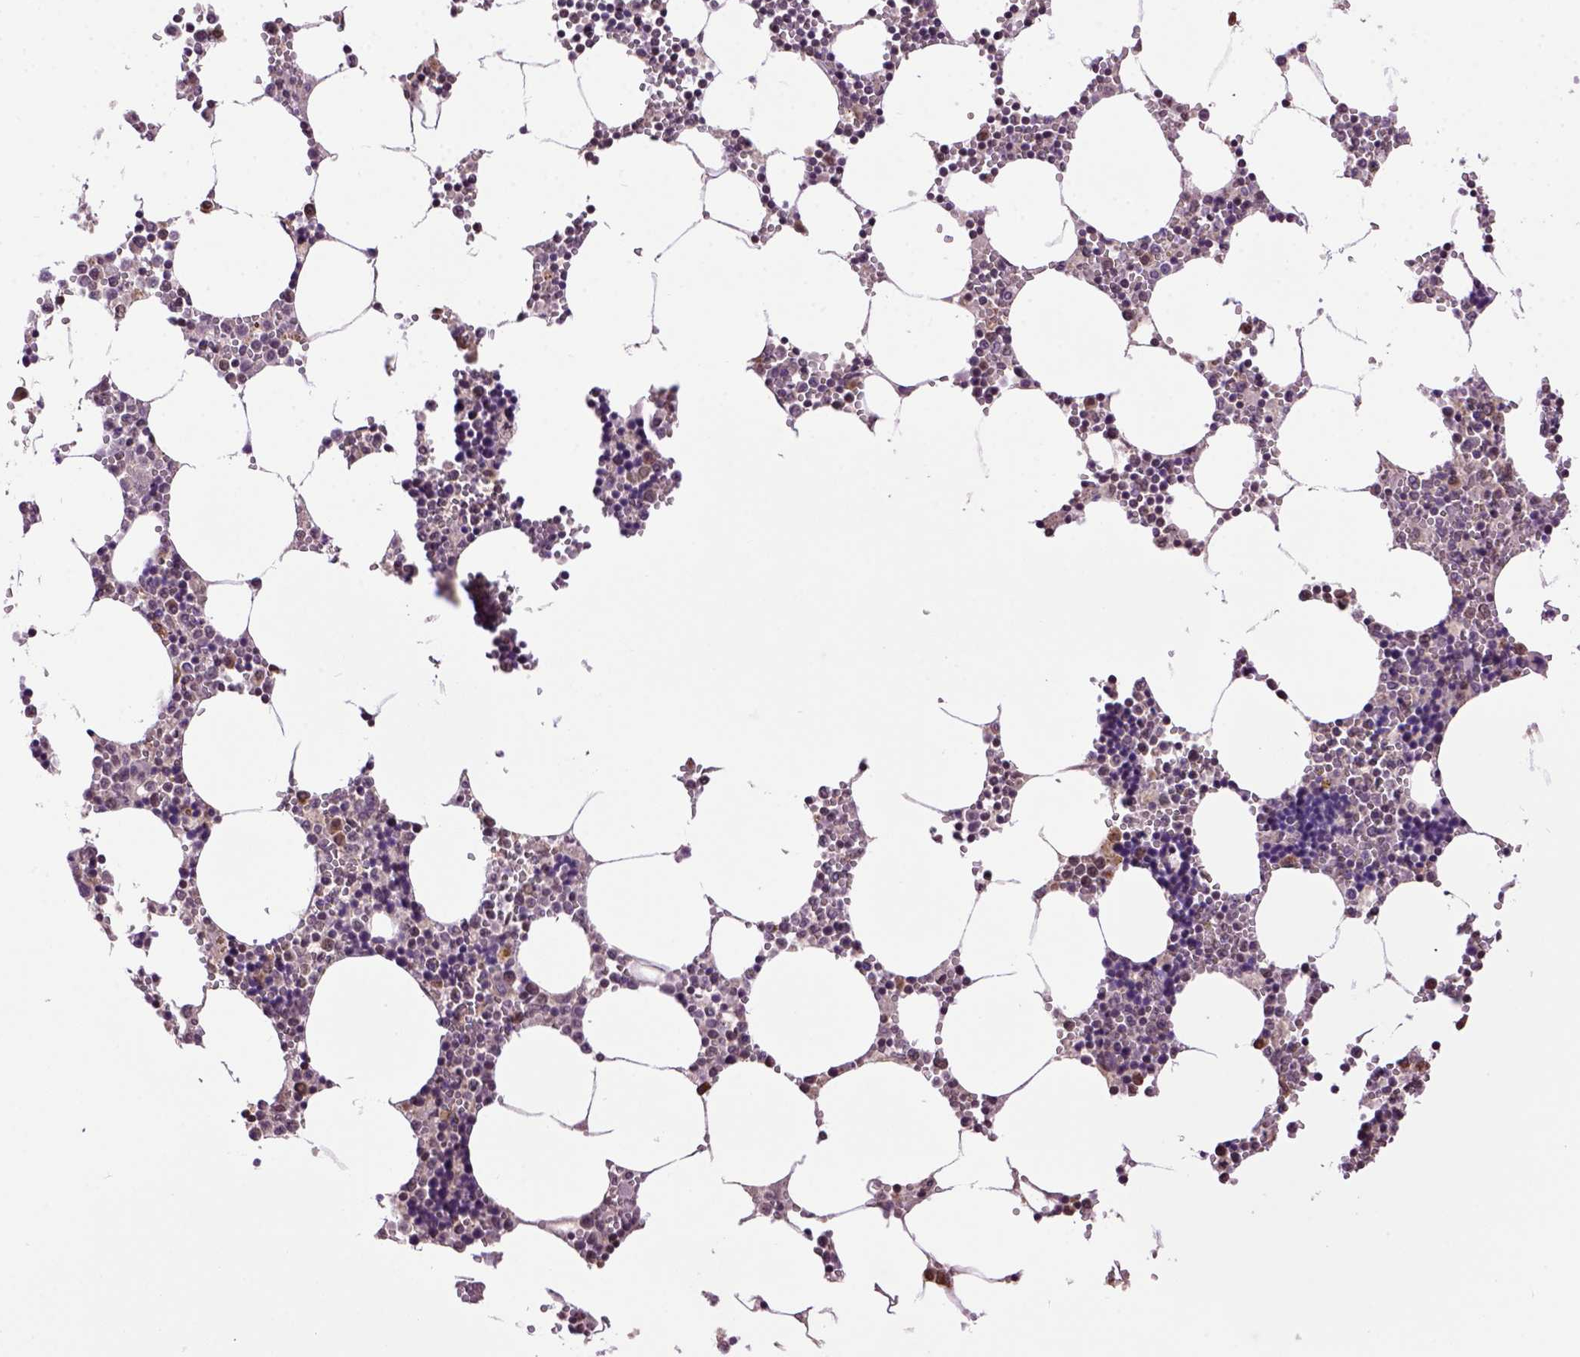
{"staining": {"intensity": "moderate", "quantity": "<25%", "location": "cytoplasmic/membranous"}, "tissue": "bone marrow", "cell_type": "Hematopoietic cells", "image_type": "normal", "snomed": [{"axis": "morphology", "description": "Normal tissue, NOS"}, {"axis": "topography", "description": "Bone marrow"}], "caption": "High-power microscopy captured an immunohistochemistry micrograph of normal bone marrow, revealing moderate cytoplasmic/membranous expression in approximately <25% of hematopoietic cells.", "gene": "WDR17", "patient": {"sex": "male", "age": 54}}